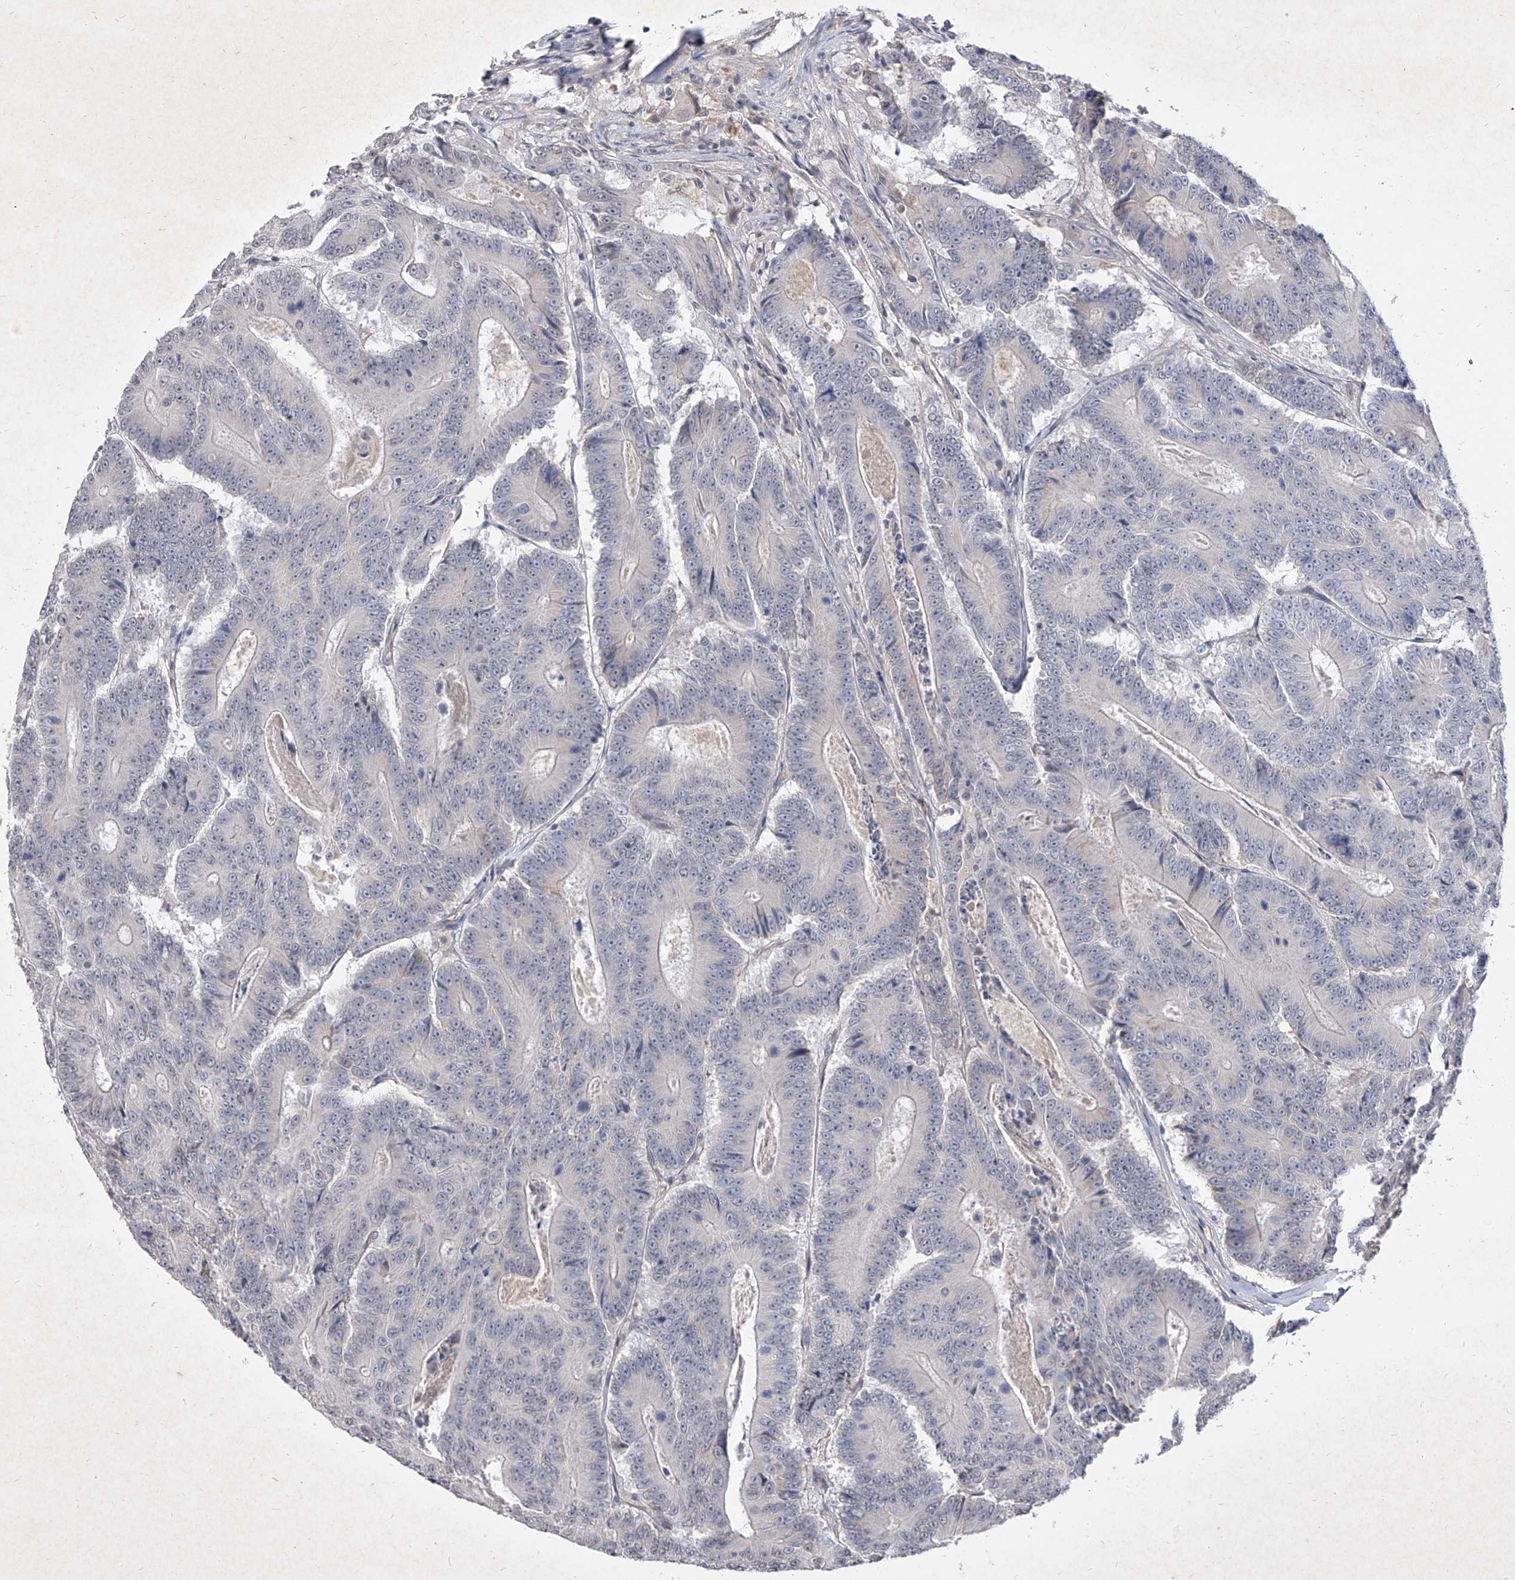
{"staining": {"intensity": "negative", "quantity": "none", "location": "none"}, "tissue": "colorectal cancer", "cell_type": "Tumor cells", "image_type": "cancer", "snomed": [{"axis": "morphology", "description": "Adenocarcinoma, NOS"}, {"axis": "topography", "description": "Colon"}], "caption": "The photomicrograph shows no staining of tumor cells in adenocarcinoma (colorectal).", "gene": "C4A", "patient": {"sex": "male", "age": 83}}